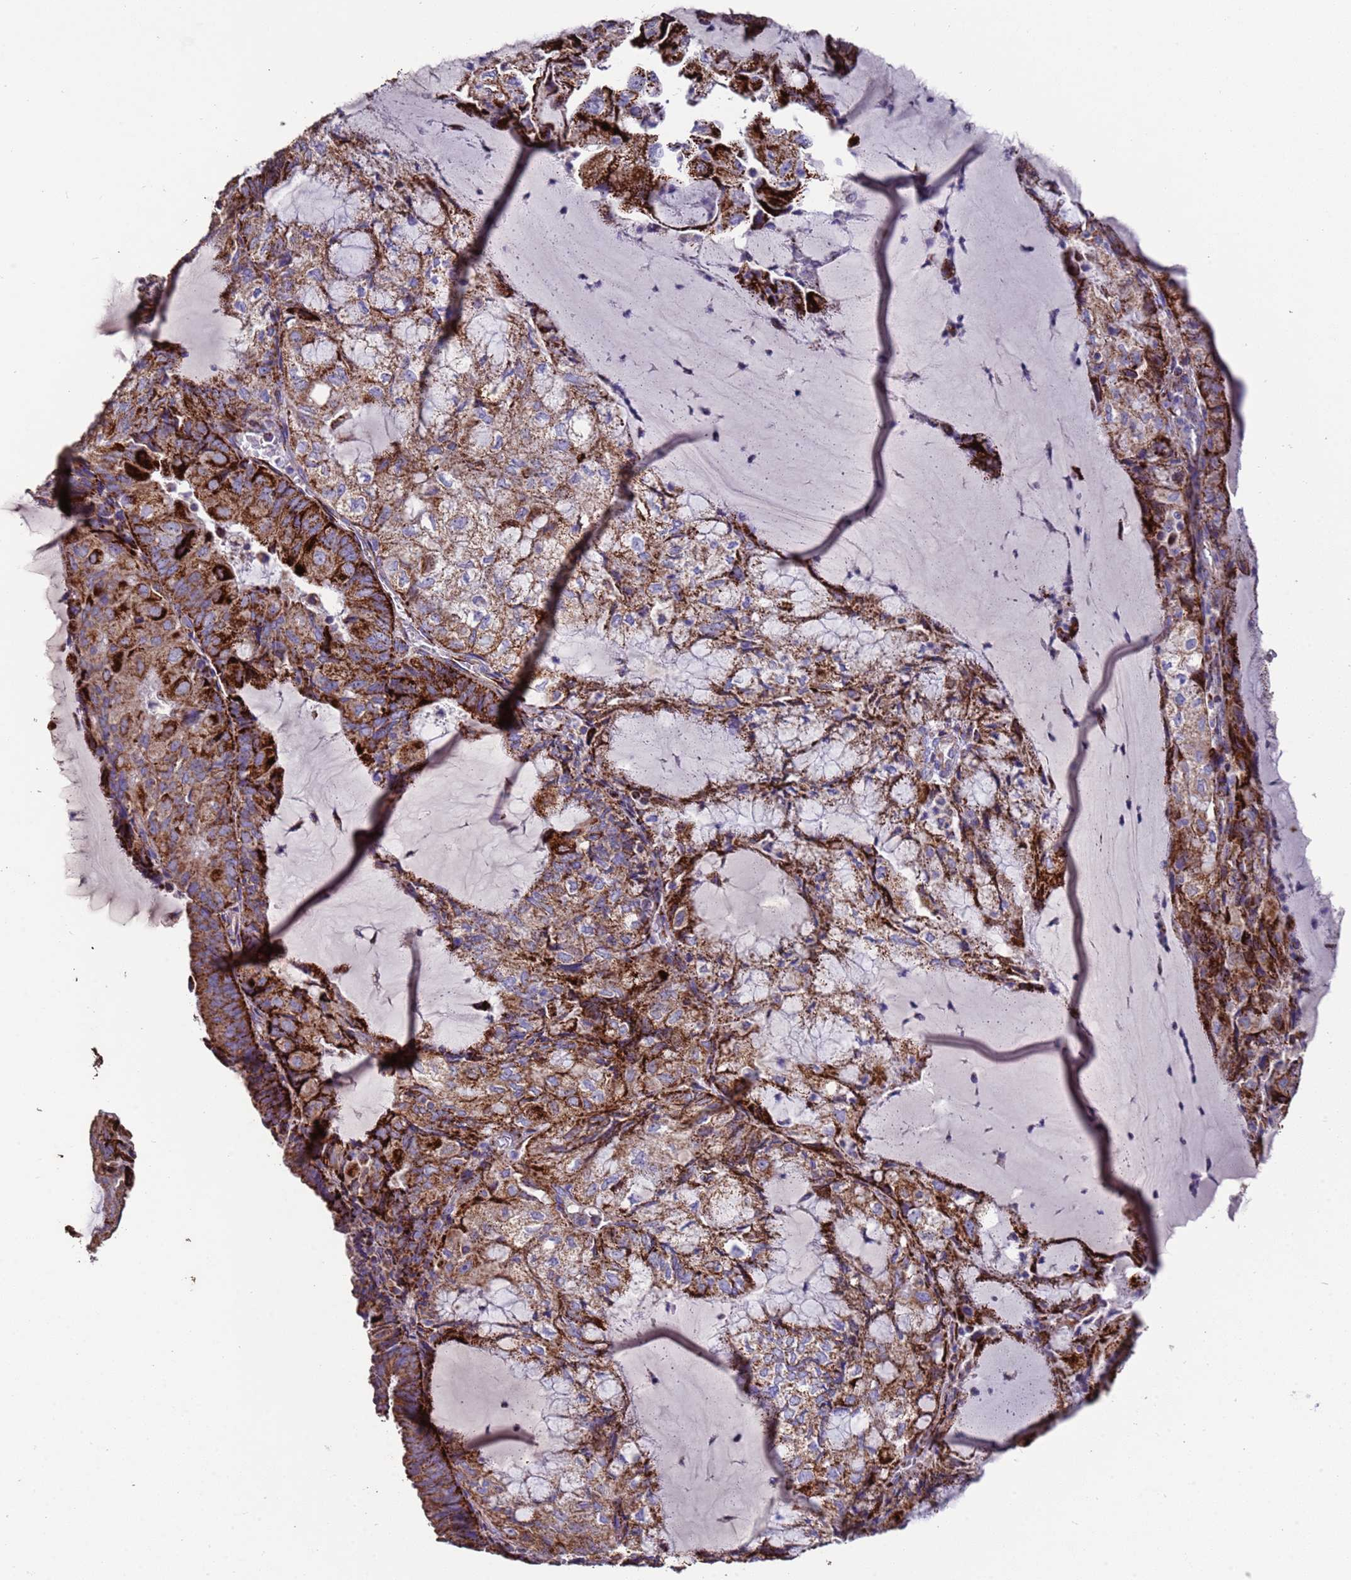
{"staining": {"intensity": "strong", "quantity": ">75%", "location": "cytoplasmic/membranous"}, "tissue": "endometrial cancer", "cell_type": "Tumor cells", "image_type": "cancer", "snomed": [{"axis": "morphology", "description": "Adenocarcinoma, NOS"}, {"axis": "topography", "description": "Endometrium"}], "caption": "Strong cytoplasmic/membranous positivity for a protein is identified in about >75% of tumor cells of endometrial cancer using immunohistochemistry.", "gene": "ZNFX1", "patient": {"sex": "female", "age": 81}}